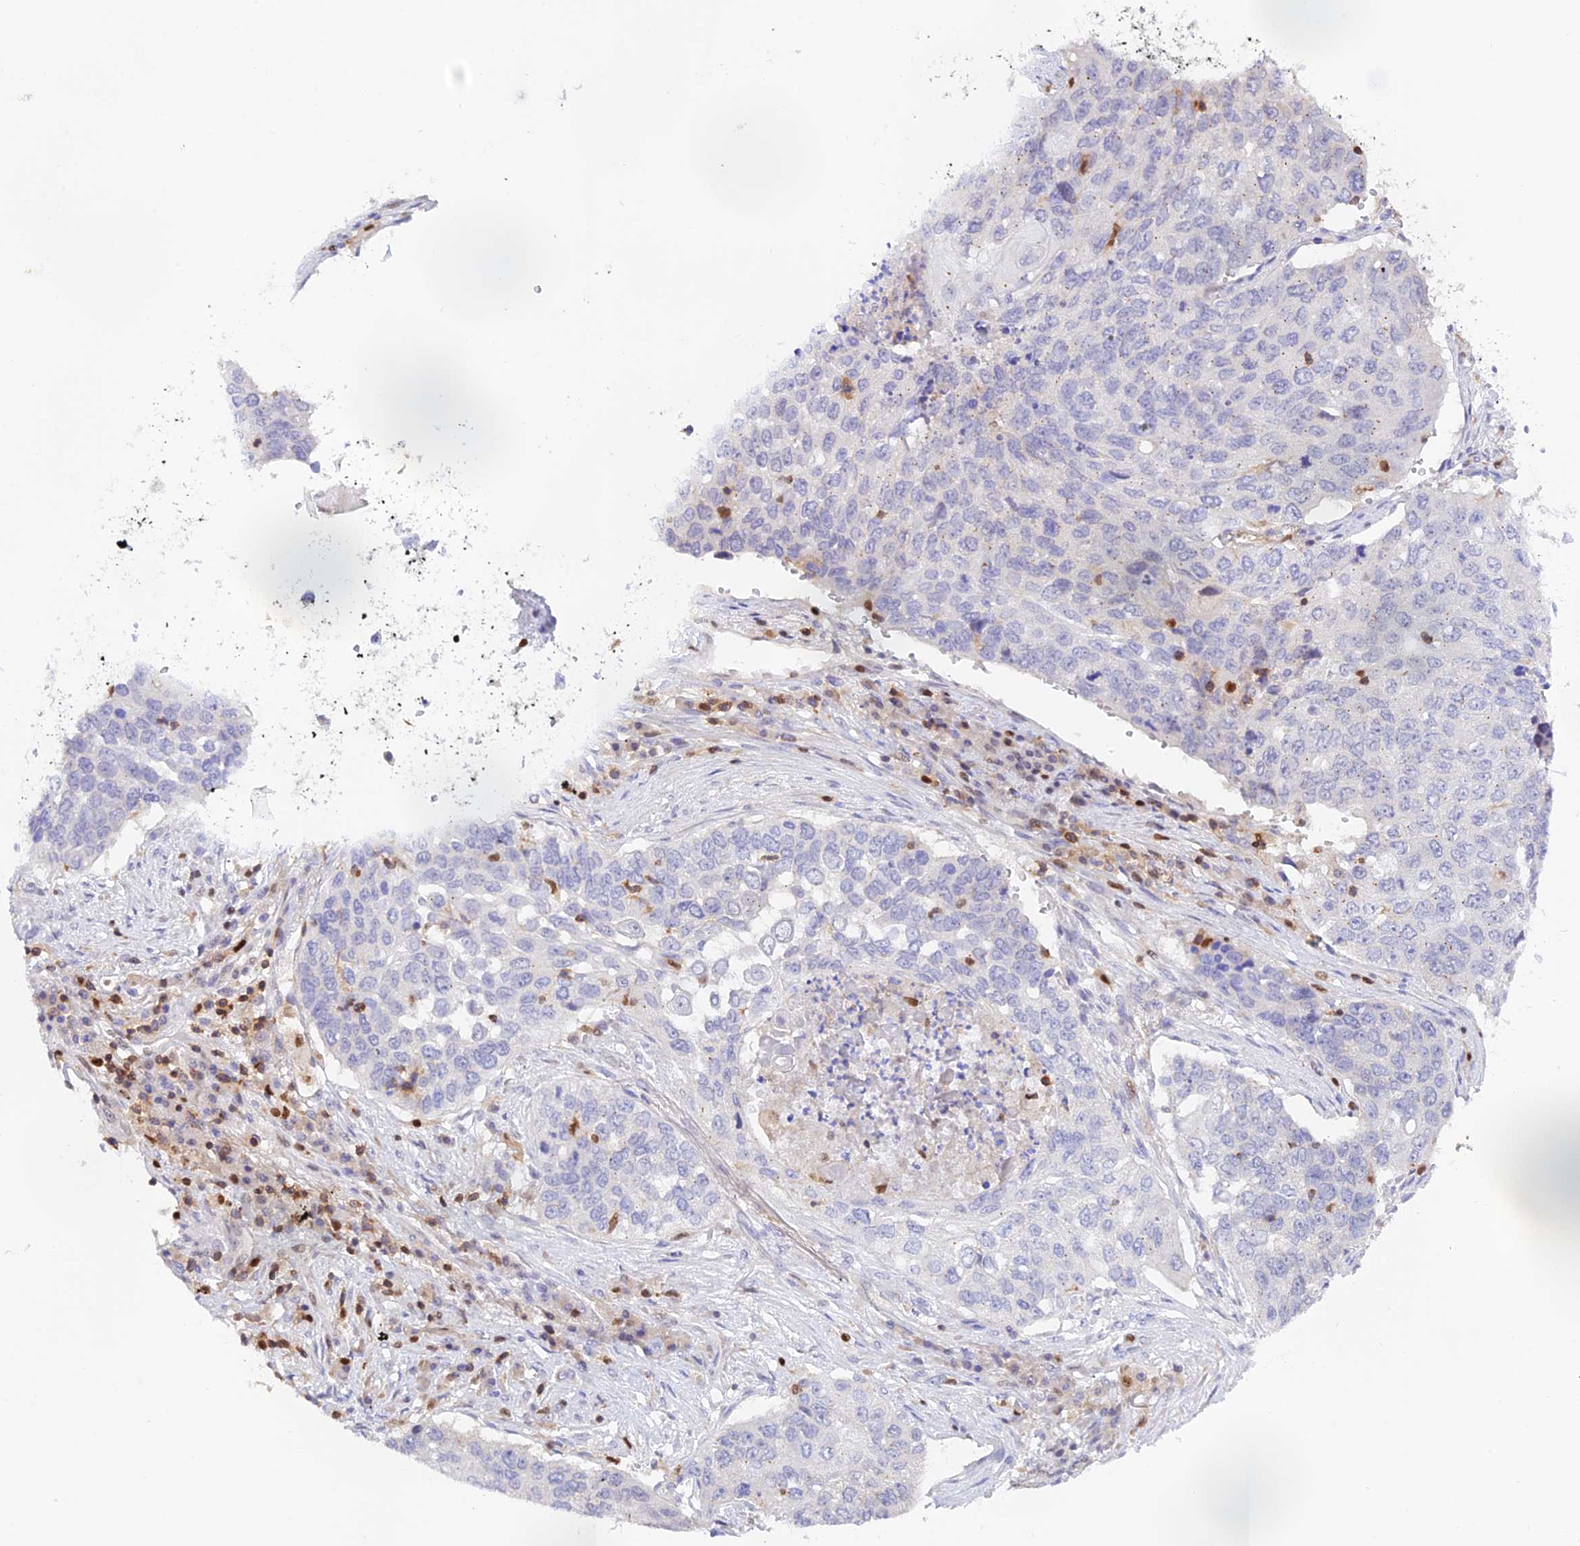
{"staining": {"intensity": "negative", "quantity": "none", "location": "none"}, "tissue": "lung cancer", "cell_type": "Tumor cells", "image_type": "cancer", "snomed": [{"axis": "morphology", "description": "Squamous cell carcinoma, NOS"}, {"axis": "topography", "description": "Lung"}], "caption": "Lung cancer (squamous cell carcinoma) stained for a protein using immunohistochemistry exhibits no staining tumor cells.", "gene": "DENND1C", "patient": {"sex": "female", "age": 63}}